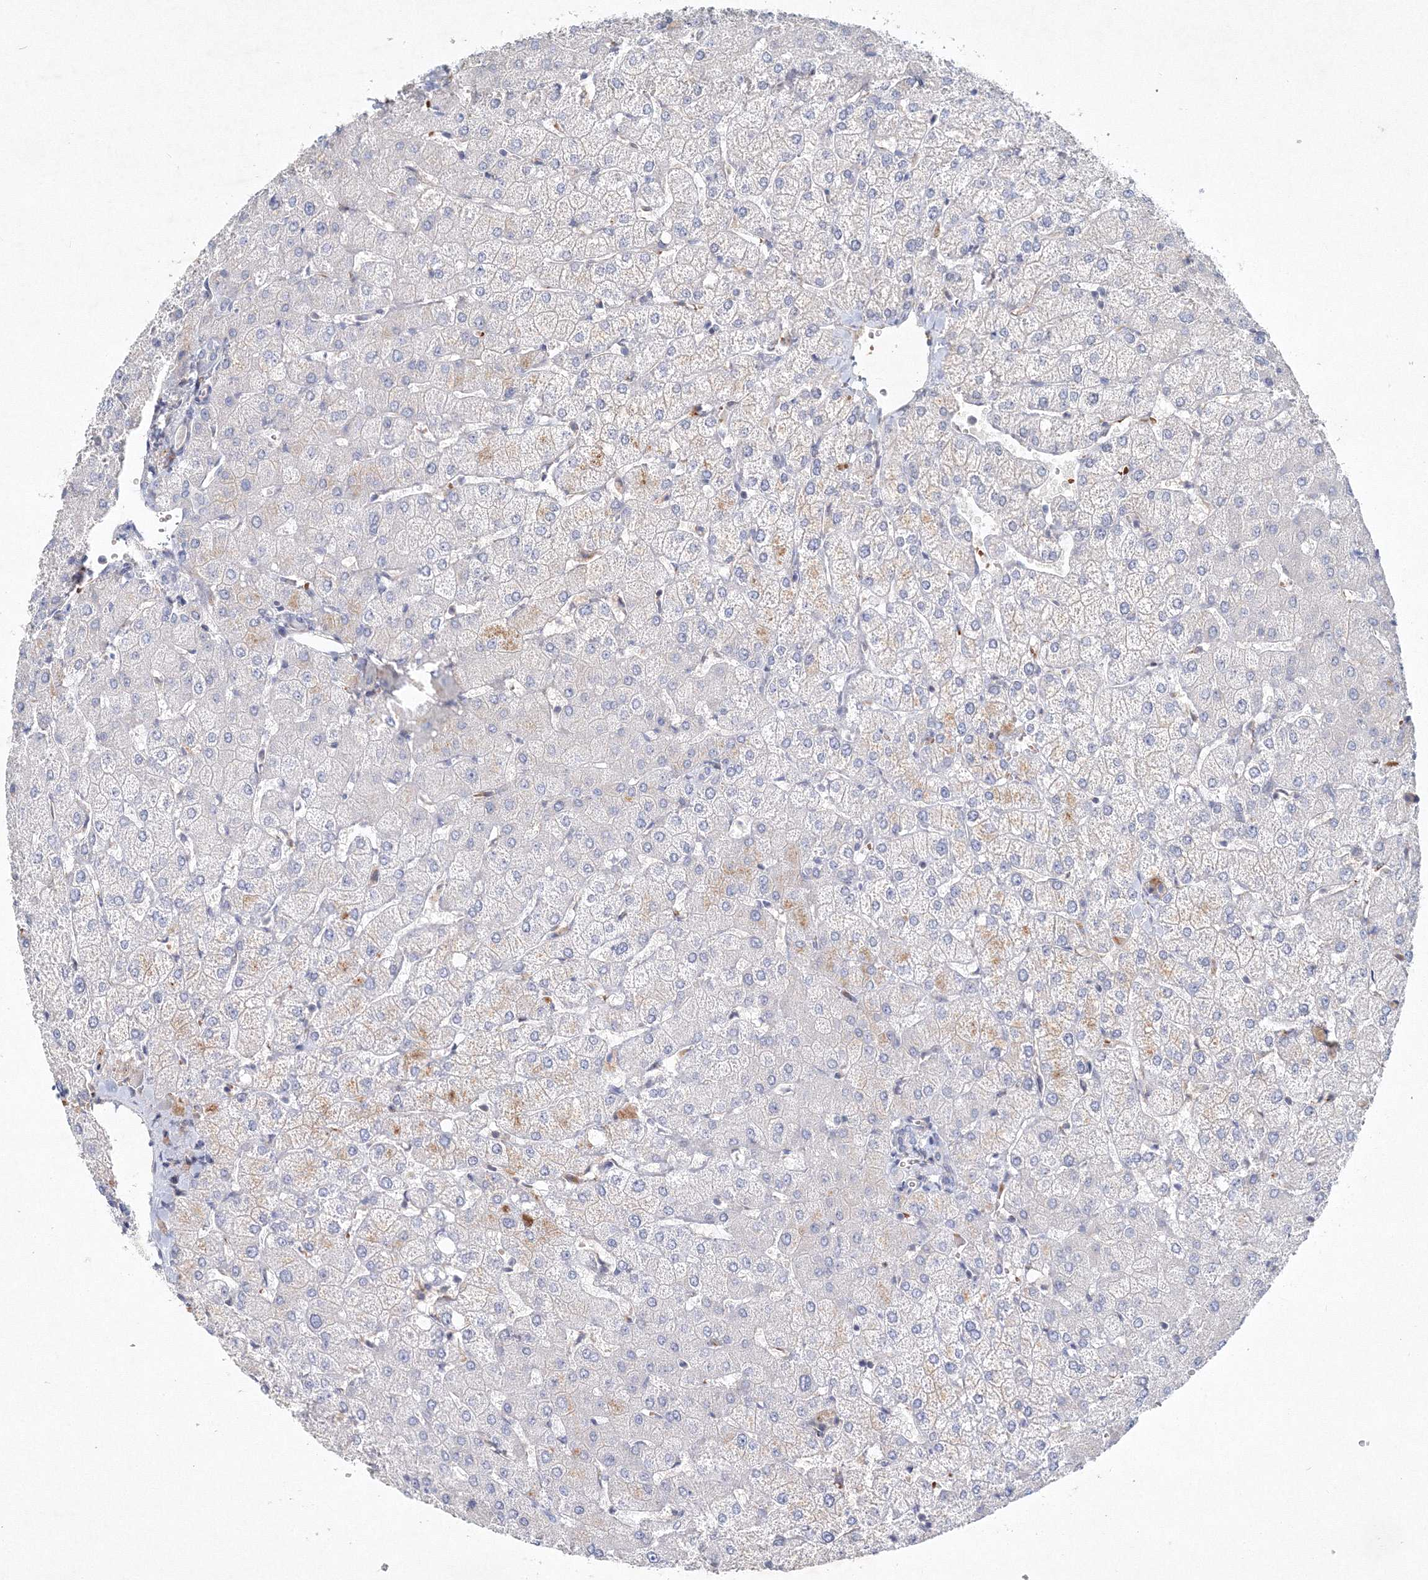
{"staining": {"intensity": "negative", "quantity": "none", "location": "none"}, "tissue": "liver", "cell_type": "Cholangiocytes", "image_type": "normal", "snomed": [{"axis": "morphology", "description": "Normal tissue, NOS"}, {"axis": "topography", "description": "Liver"}], "caption": "This is an IHC image of unremarkable liver. There is no positivity in cholangiocytes.", "gene": "SH3BP5", "patient": {"sex": "female", "age": 54}}